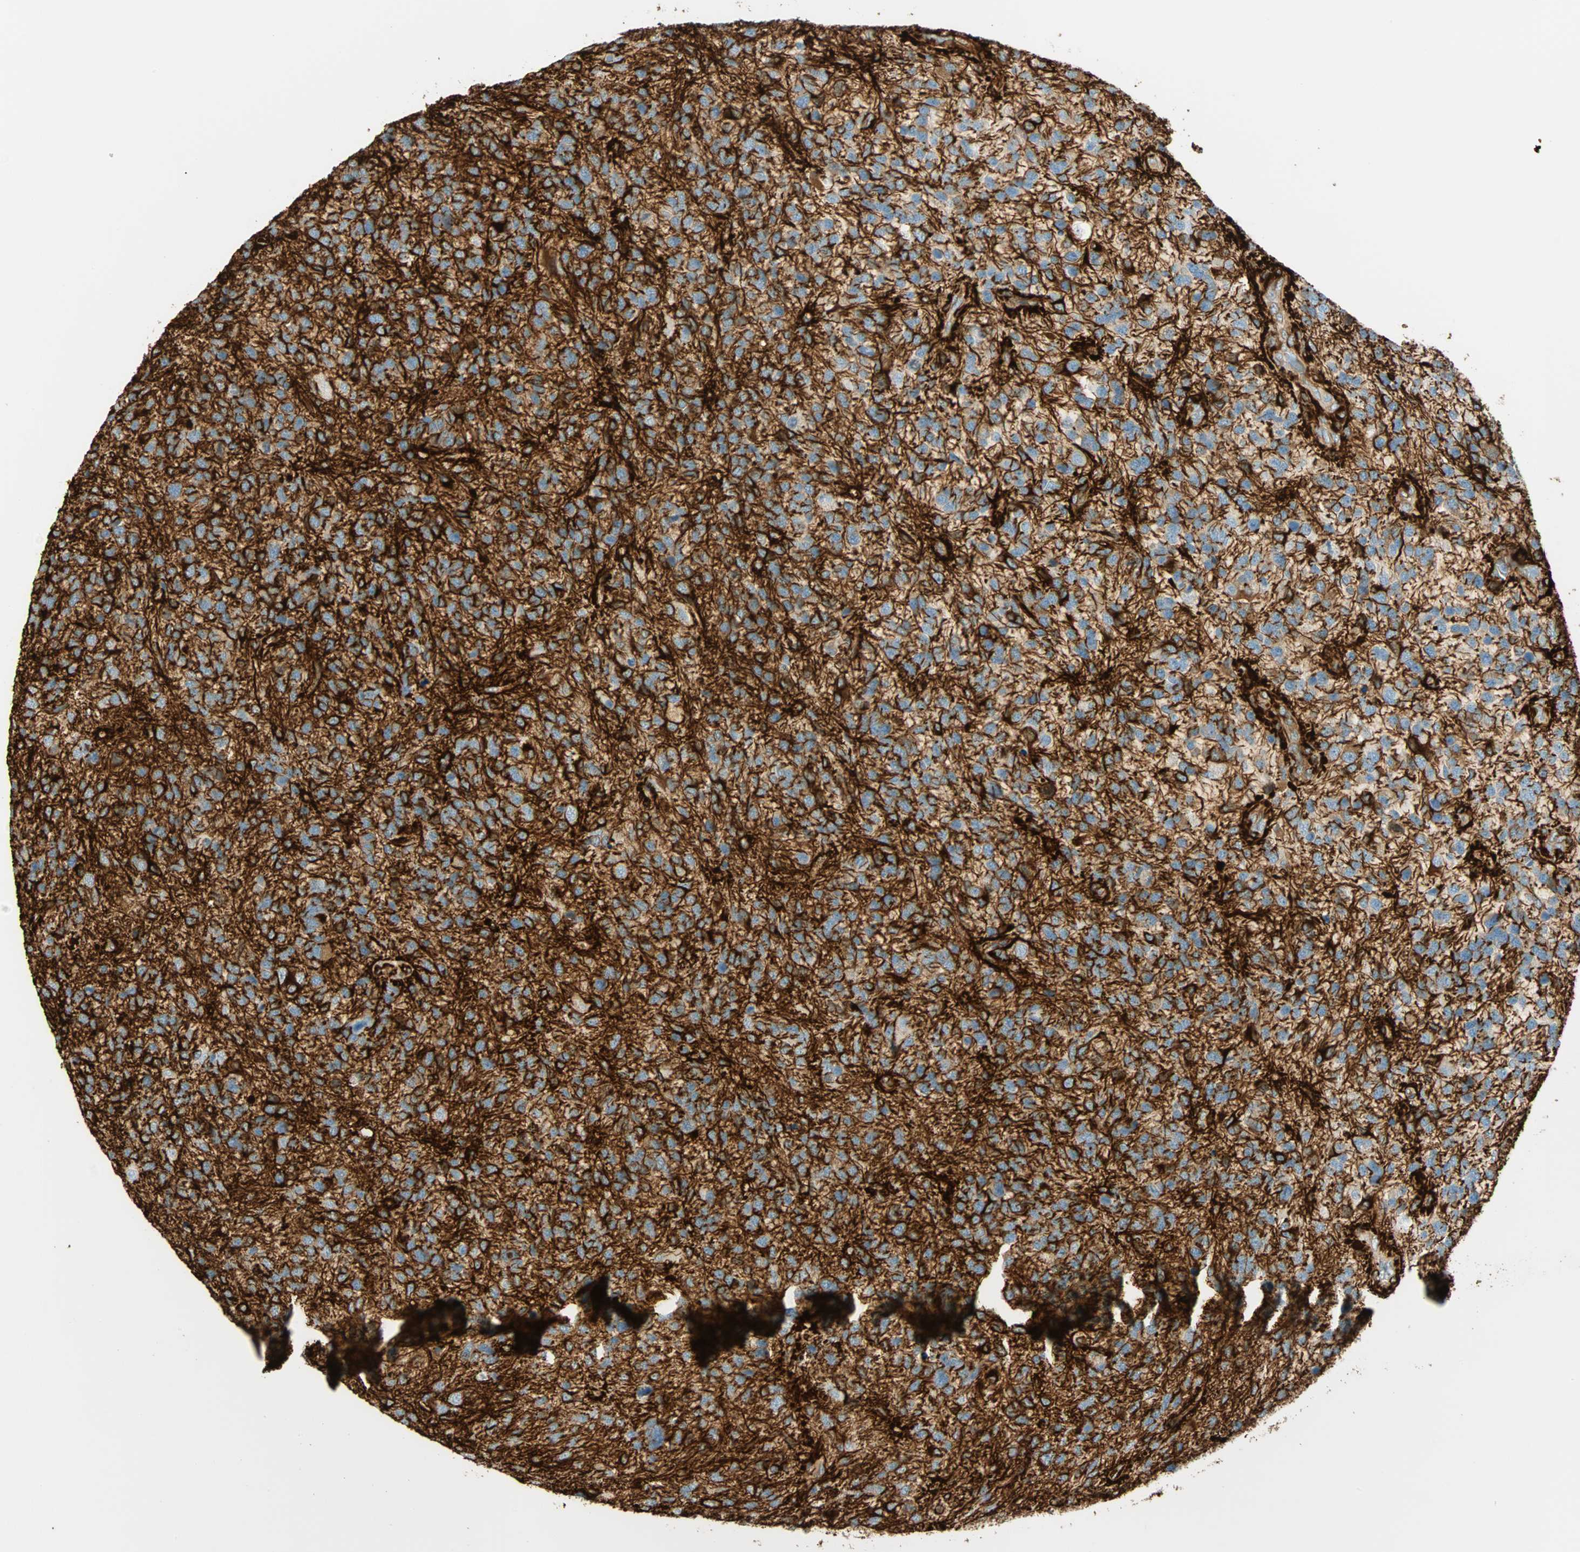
{"staining": {"intensity": "moderate", "quantity": ">75%", "location": "cytoplasmic/membranous"}, "tissue": "glioma", "cell_type": "Tumor cells", "image_type": "cancer", "snomed": [{"axis": "morphology", "description": "Glioma, malignant, High grade"}, {"axis": "topography", "description": "Brain"}], "caption": "Moderate cytoplasmic/membranous staining for a protein is identified in approximately >75% of tumor cells of malignant high-grade glioma using immunohistochemistry.", "gene": "NES", "patient": {"sex": "female", "age": 58}}